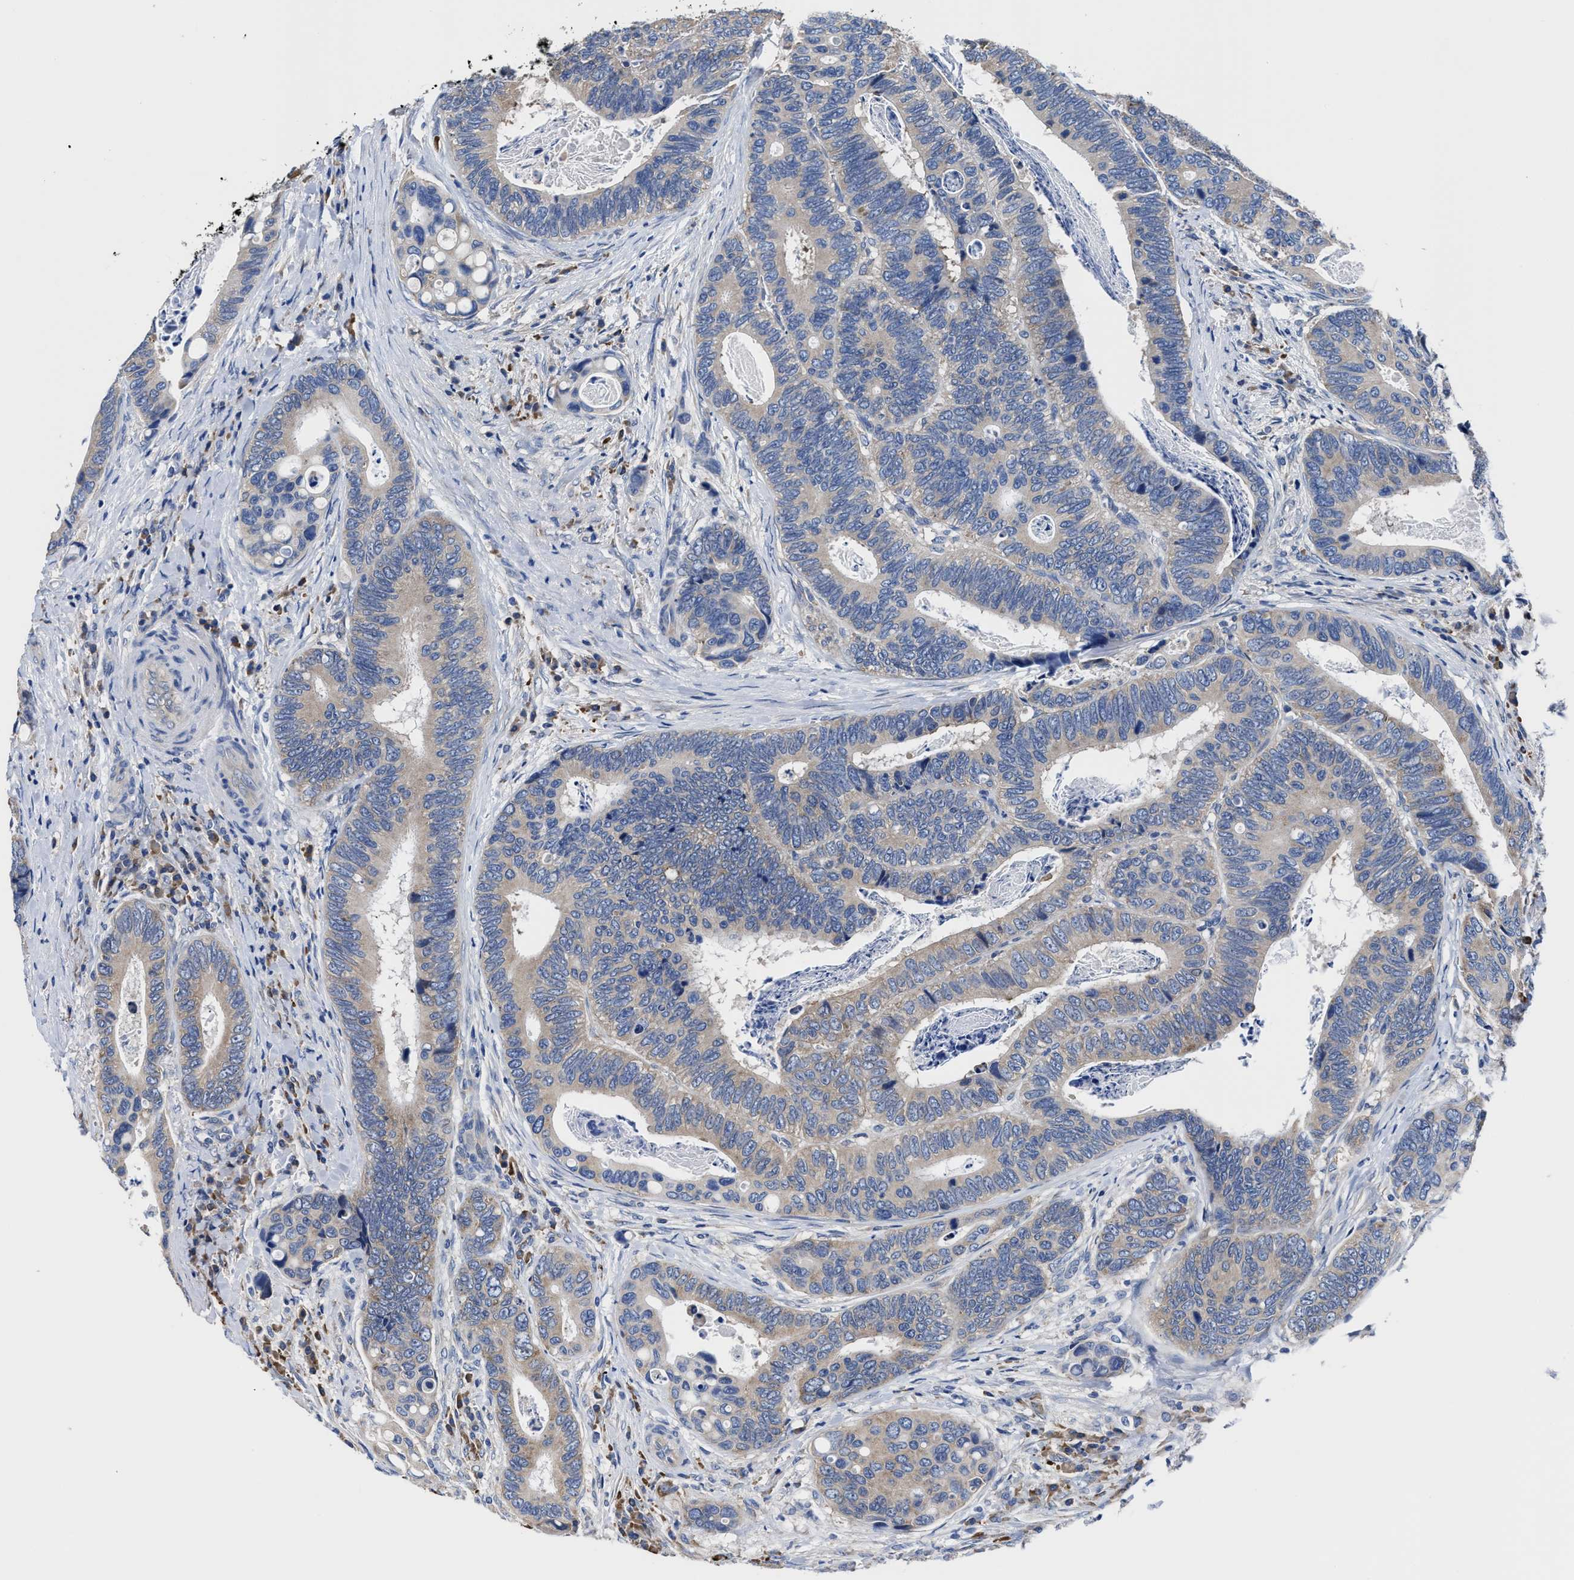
{"staining": {"intensity": "weak", "quantity": "25%-75%", "location": "cytoplasmic/membranous"}, "tissue": "colorectal cancer", "cell_type": "Tumor cells", "image_type": "cancer", "snomed": [{"axis": "morphology", "description": "Inflammation, NOS"}, {"axis": "morphology", "description": "Adenocarcinoma, NOS"}, {"axis": "topography", "description": "Colon"}], "caption": "Protein staining of colorectal cancer tissue displays weak cytoplasmic/membranous positivity in approximately 25%-75% of tumor cells. (IHC, brightfield microscopy, high magnification).", "gene": "SRPK2", "patient": {"sex": "male", "age": 72}}